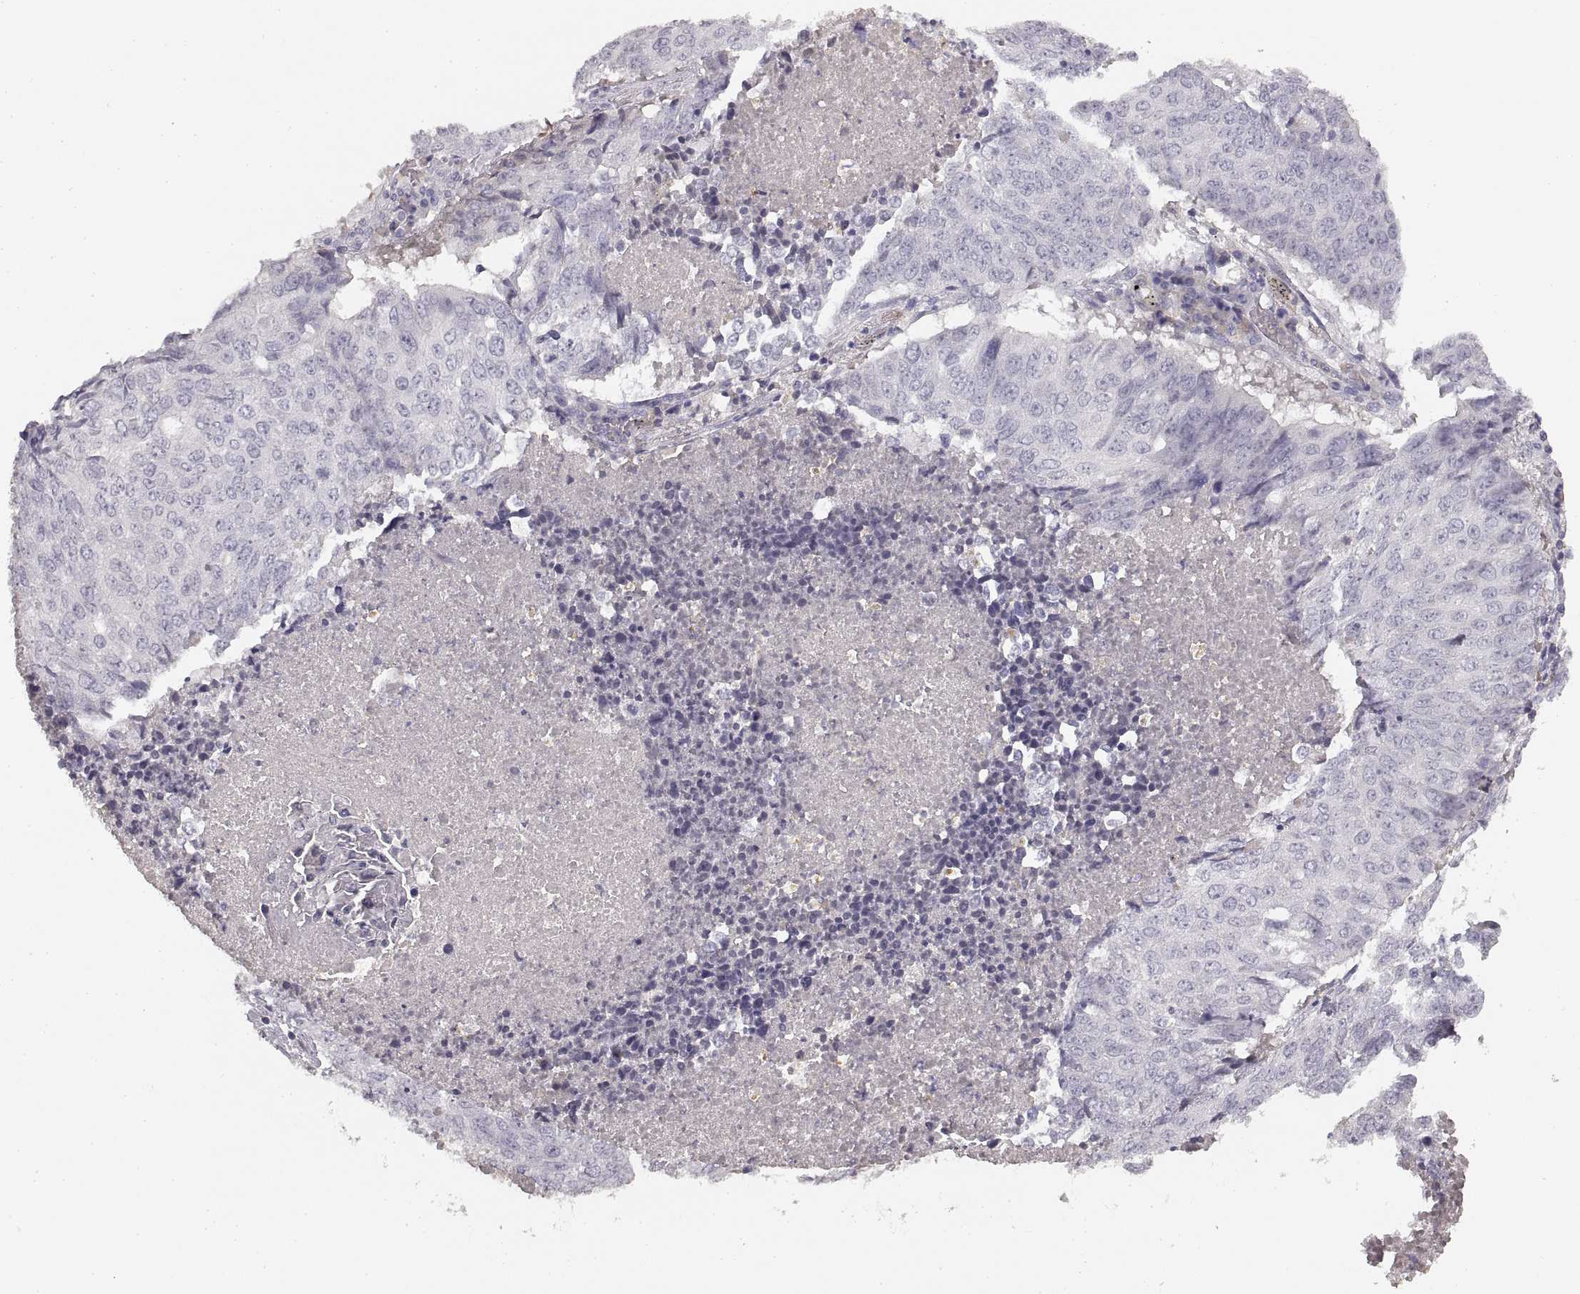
{"staining": {"intensity": "negative", "quantity": "none", "location": "none"}, "tissue": "lung cancer", "cell_type": "Tumor cells", "image_type": "cancer", "snomed": [{"axis": "morphology", "description": "Normal tissue, NOS"}, {"axis": "morphology", "description": "Squamous cell carcinoma, NOS"}, {"axis": "topography", "description": "Bronchus"}, {"axis": "topography", "description": "Lung"}], "caption": "Lung squamous cell carcinoma was stained to show a protein in brown. There is no significant positivity in tumor cells. (DAB (3,3'-diaminobenzidine) IHC visualized using brightfield microscopy, high magnification).", "gene": "RUNDC3A", "patient": {"sex": "male", "age": 64}}